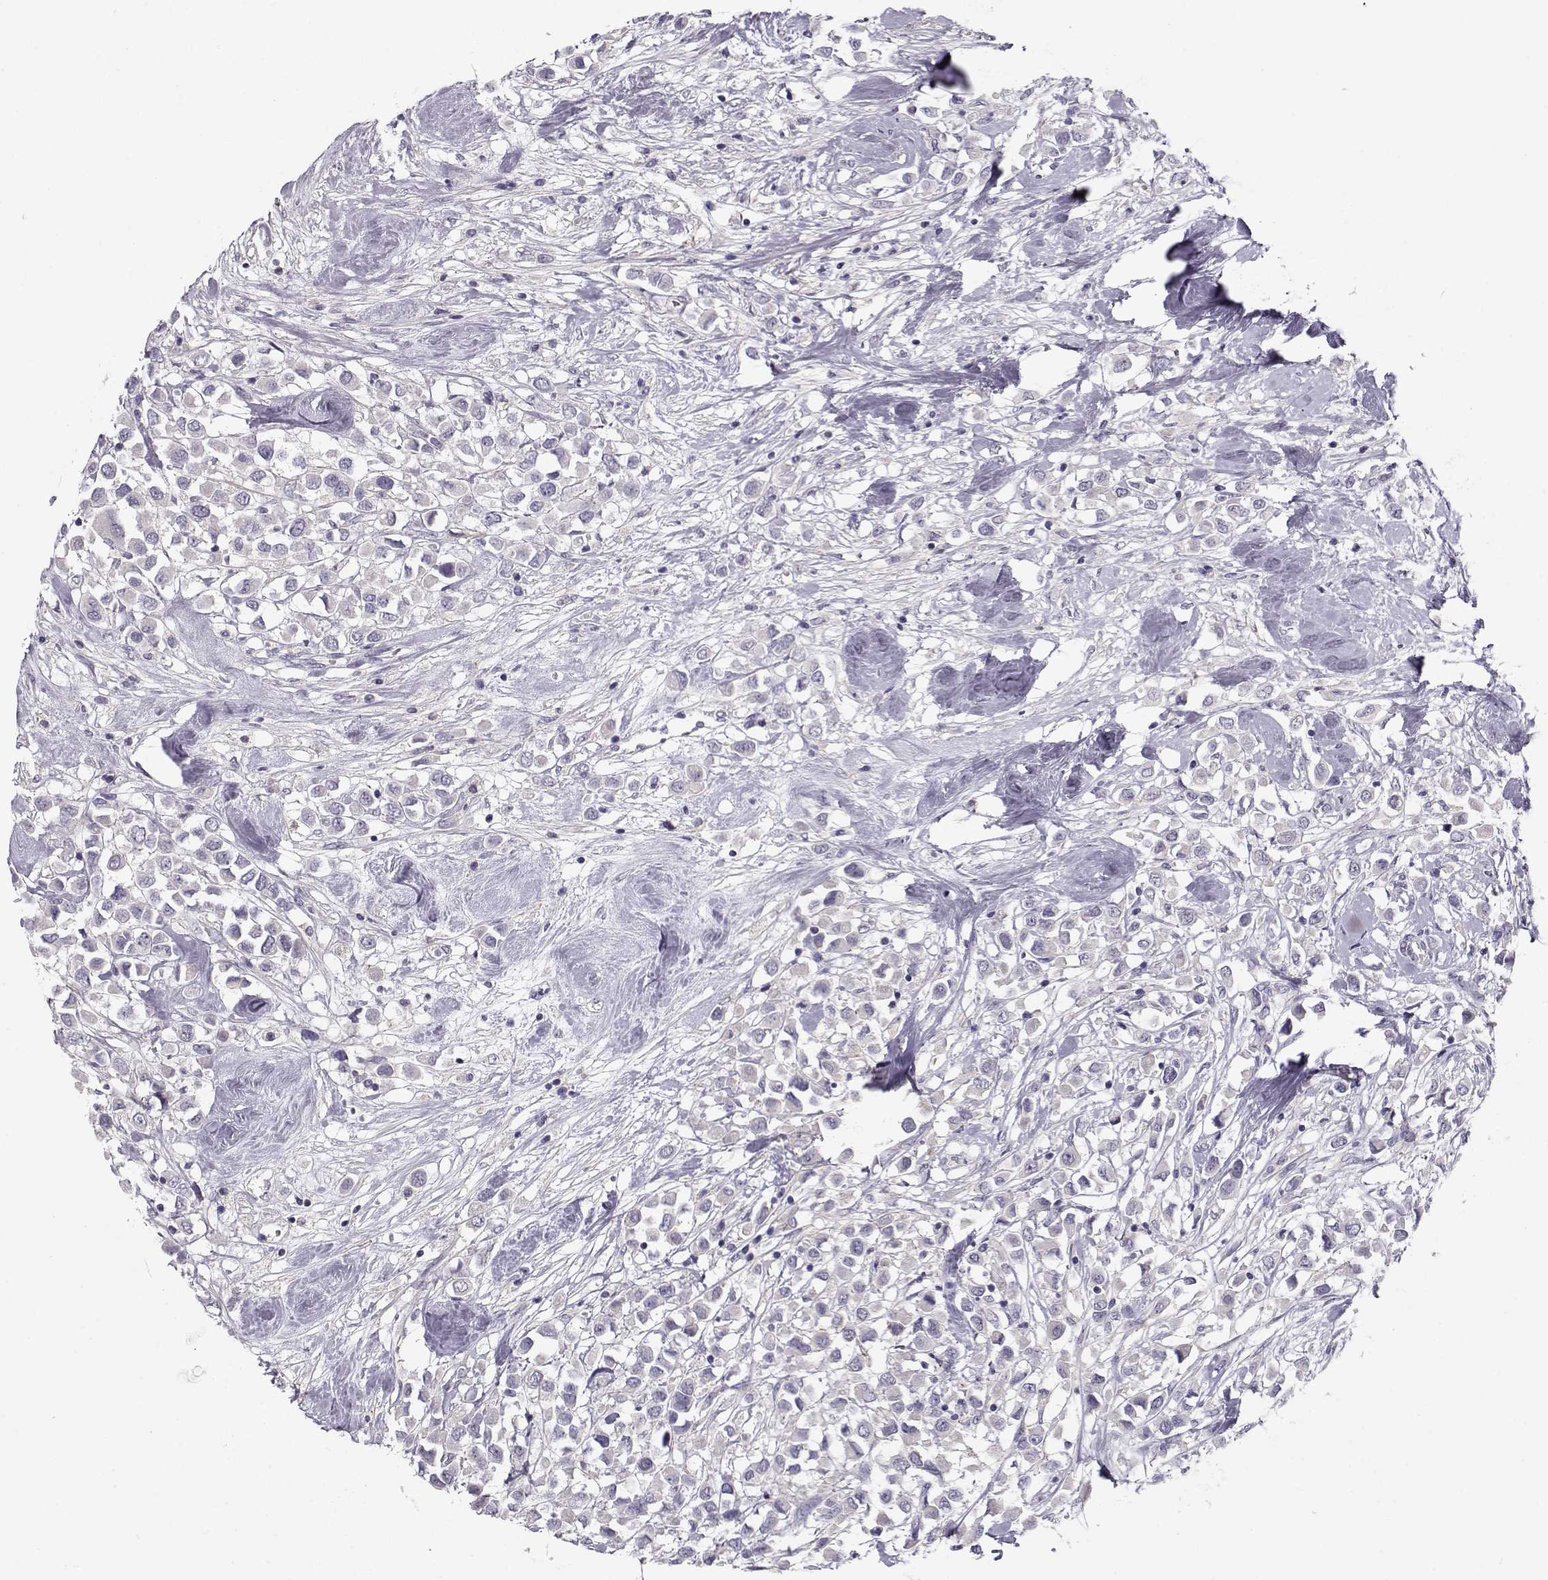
{"staining": {"intensity": "negative", "quantity": "none", "location": "none"}, "tissue": "breast cancer", "cell_type": "Tumor cells", "image_type": "cancer", "snomed": [{"axis": "morphology", "description": "Duct carcinoma"}, {"axis": "topography", "description": "Breast"}], "caption": "Tumor cells show no significant positivity in breast cancer (invasive ductal carcinoma).", "gene": "GRK1", "patient": {"sex": "female", "age": 61}}